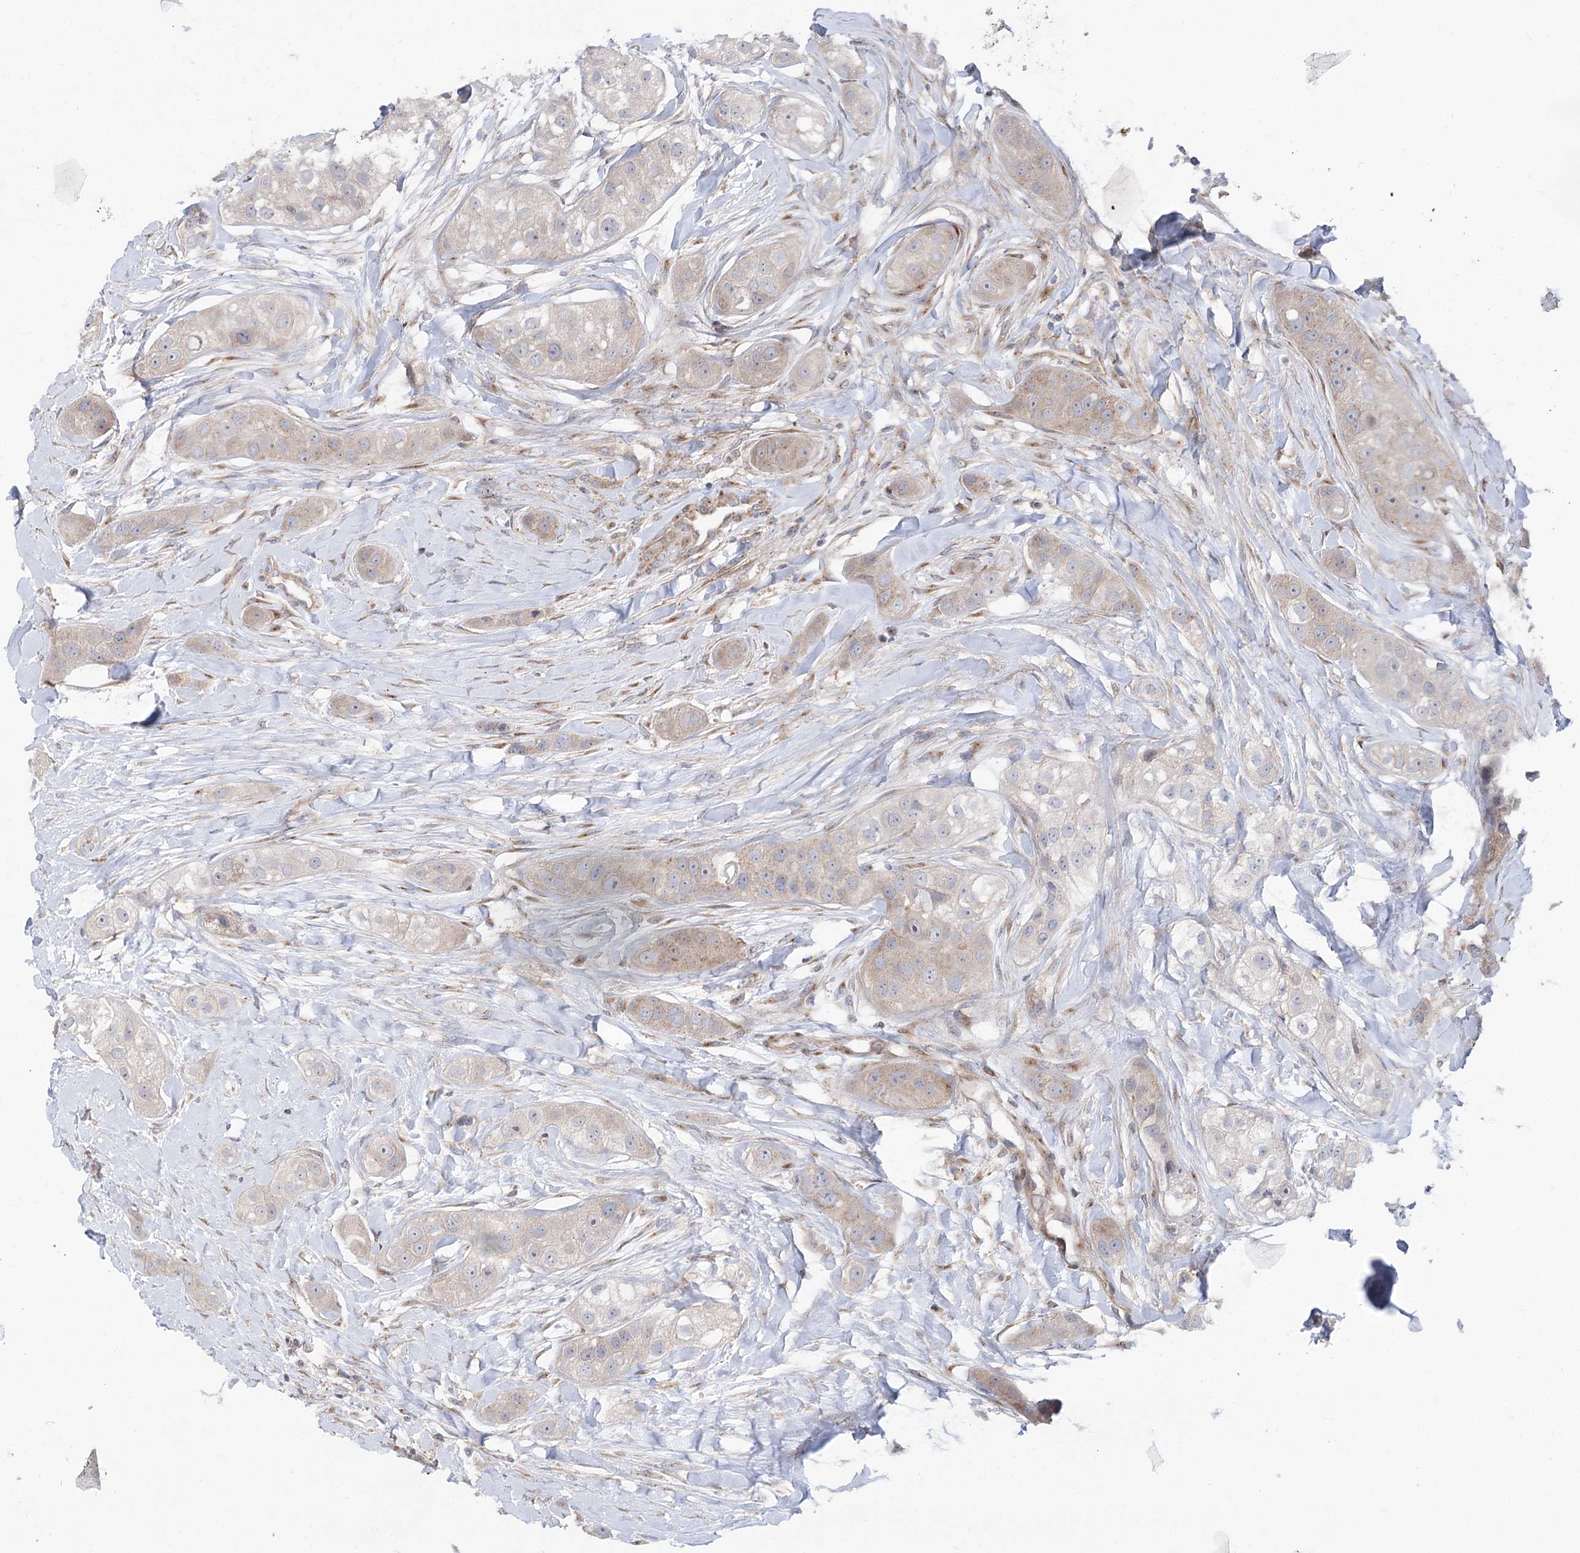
{"staining": {"intensity": "weak", "quantity": "25%-75%", "location": "cytoplasmic/membranous"}, "tissue": "head and neck cancer", "cell_type": "Tumor cells", "image_type": "cancer", "snomed": [{"axis": "morphology", "description": "Normal tissue, NOS"}, {"axis": "morphology", "description": "Squamous cell carcinoma, NOS"}, {"axis": "topography", "description": "Skeletal muscle"}, {"axis": "topography", "description": "Head-Neck"}], "caption": "High-magnification brightfield microscopy of head and neck cancer (squamous cell carcinoma) stained with DAB (3,3'-diaminobenzidine) (brown) and counterstained with hematoxylin (blue). tumor cells exhibit weak cytoplasmic/membranous expression is identified in about25%-75% of cells.", "gene": "SCN11A", "patient": {"sex": "male", "age": 51}}